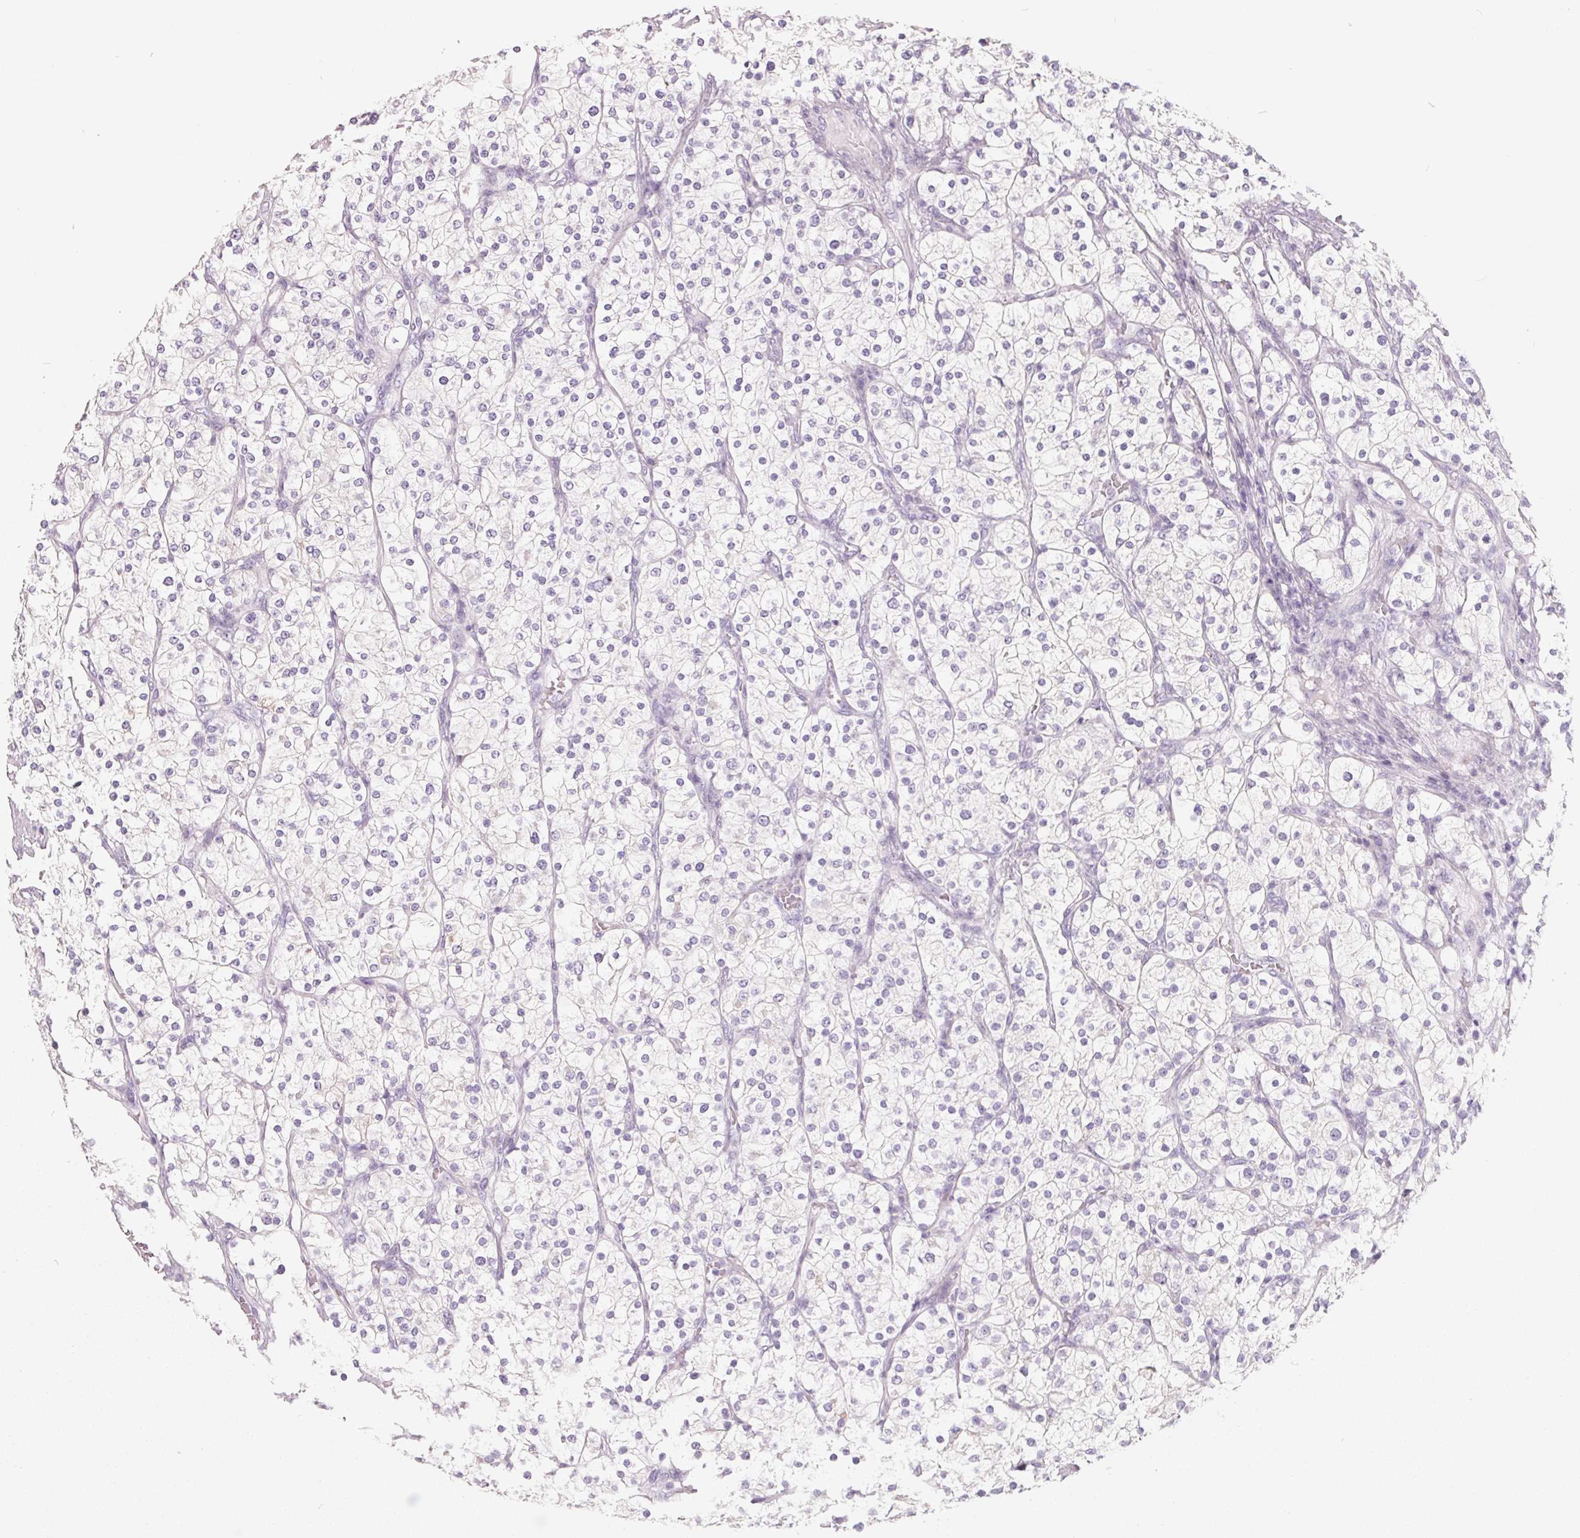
{"staining": {"intensity": "negative", "quantity": "none", "location": "none"}, "tissue": "renal cancer", "cell_type": "Tumor cells", "image_type": "cancer", "snomed": [{"axis": "morphology", "description": "Adenocarcinoma, NOS"}, {"axis": "topography", "description": "Kidney"}], "caption": "This image is of renal adenocarcinoma stained with IHC to label a protein in brown with the nuclei are counter-stained blue. There is no staining in tumor cells.", "gene": "FTCD", "patient": {"sex": "male", "age": 80}}